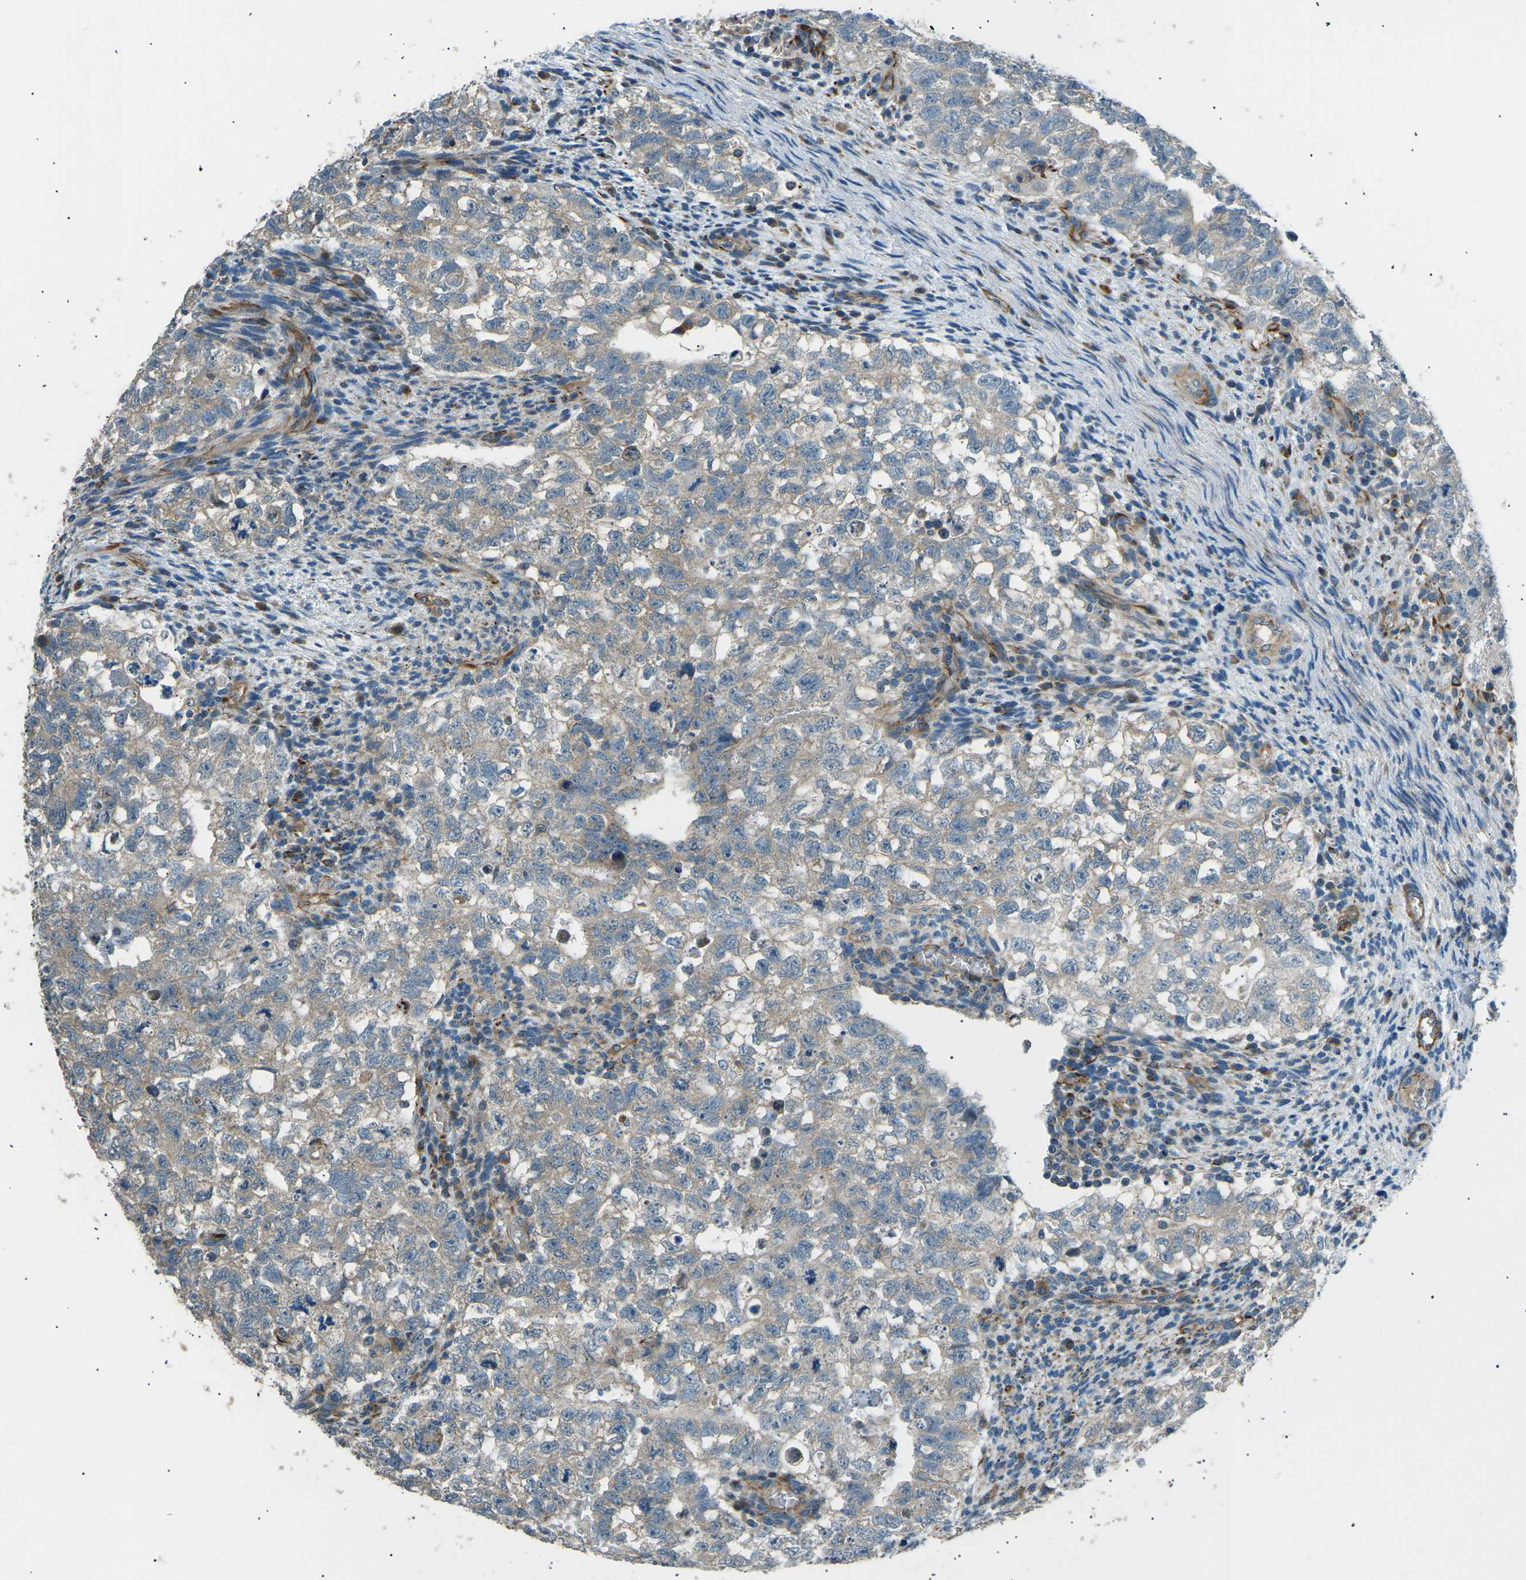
{"staining": {"intensity": "weak", "quantity": "25%-75%", "location": "cytoplasmic/membranous"}, "tissue": "testis cancer", "cell_type": "Tumor cells", "image_type": "cancer", "snomed": [{"axis": "morphology", "description": "Seminoma, NOS"}, {"axis": "morphology", "description": "Carcinoma, Embryonal, NOS"}, {"axis": "topography", "description": "Testis"}], "caption": "A photomicrograph of testis embryonal carcinoma stained for a protein displays weak cytoplasmic/membranous brown staining in tumor cells.", "gene": "SLK", "patient": {"sex": "male", "age": 38}}